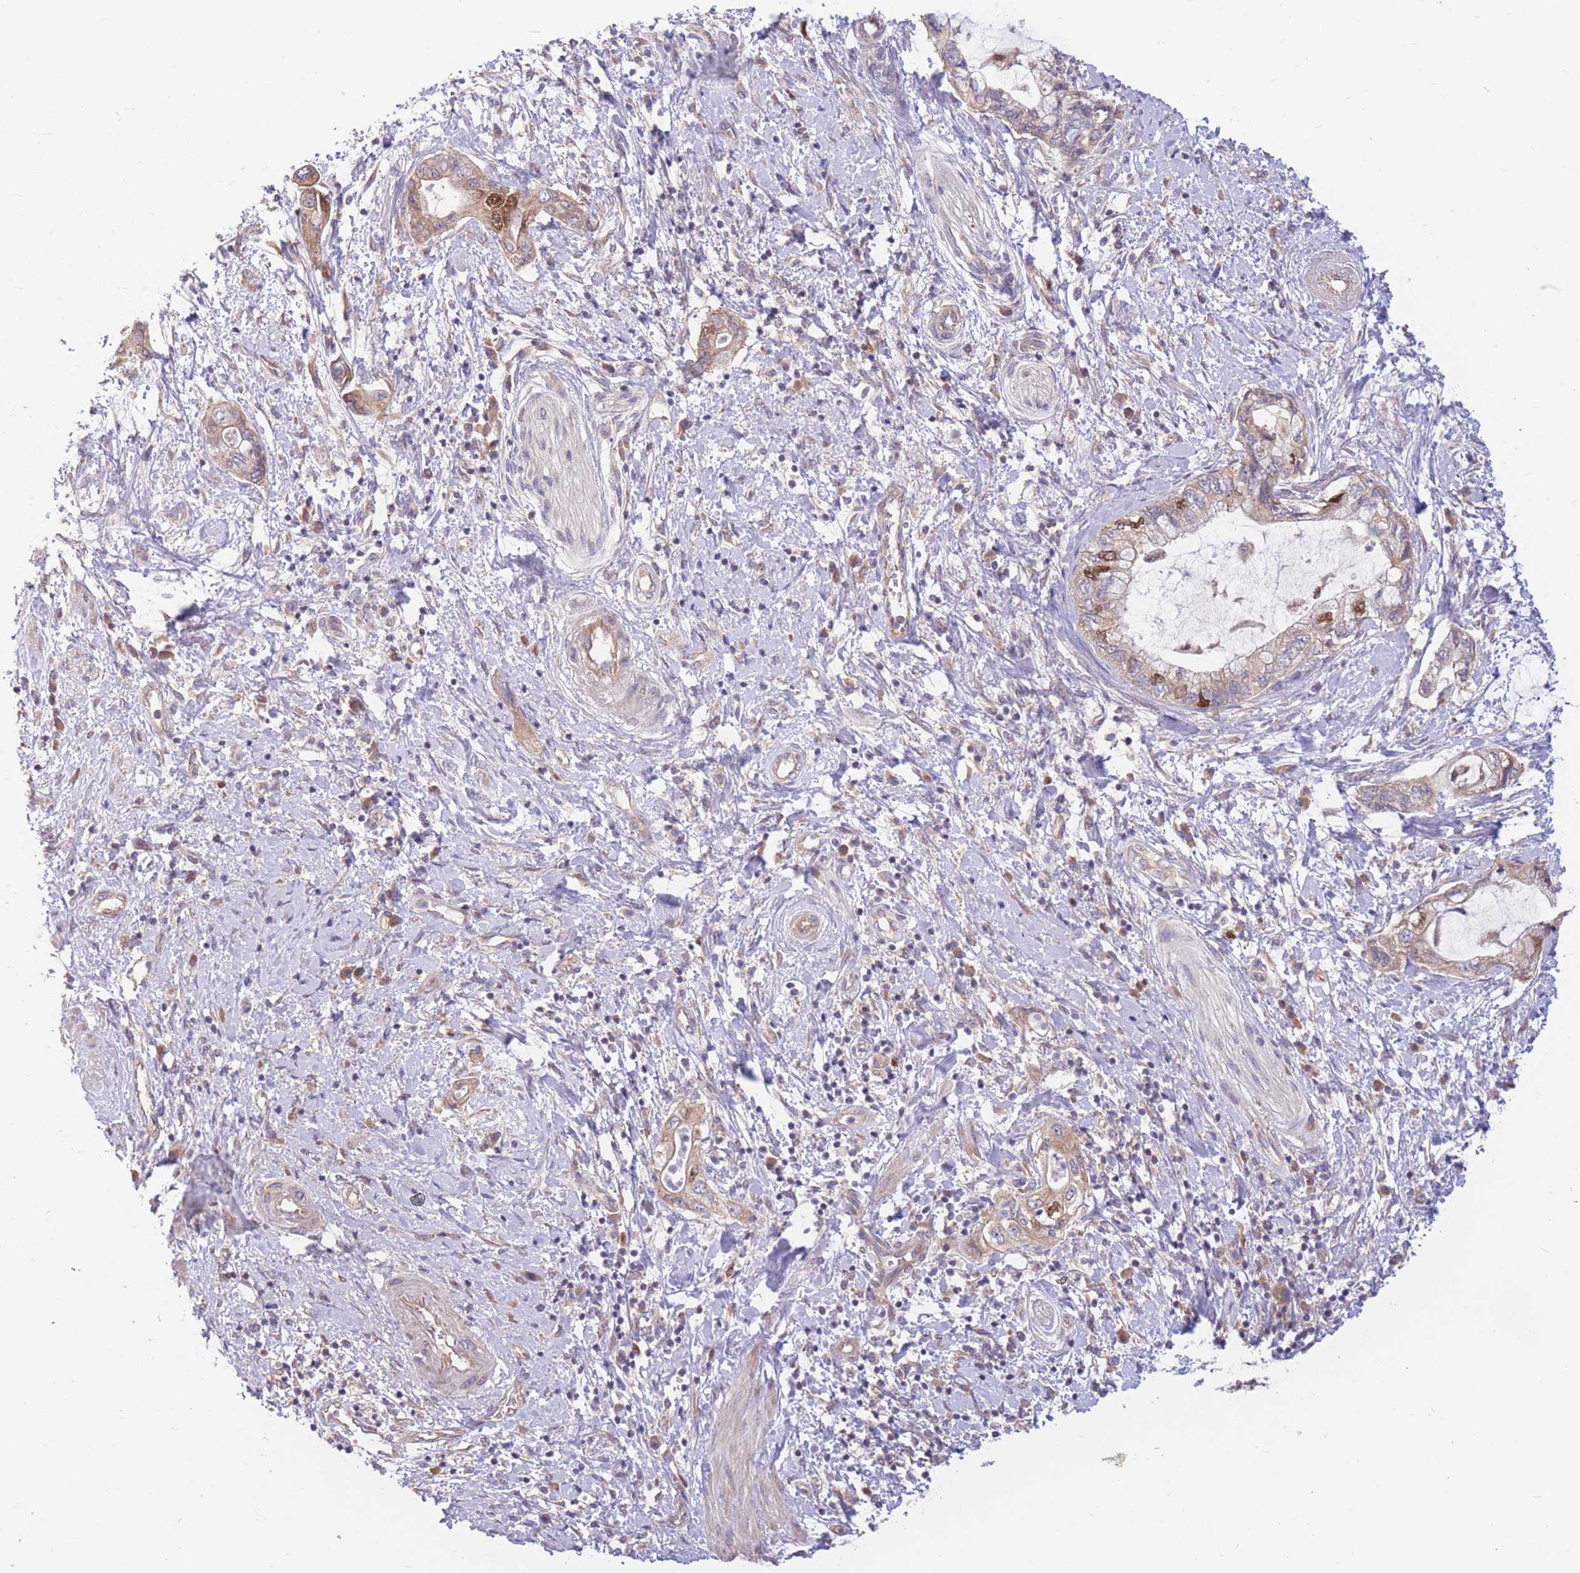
{"staining": {"intensity": "strong", "quantity": "<25%", "location": "cytoplasmic/membranous,nuclear"}, "tissue": "pancreatic cancer", "cell_type": "Tumor cells", "image_type": "cancer", "snomed": [{"axis": "morphology", "description": "Adenocarcinoma, NOS"}, {"axis": "topography", "description": "Pancreas"}], "caption": "The image displays staining of pancreatic cancer (adenocarcinoma), revealing strong cytoplasmic/membranous and nuclear protein staining (brown color) within tumor cells. The staining is performed using DAB brown chromogen to label protein expression. The nuclei are counter-stained blue using hematoxylin.", "gene": "GMNN", "patient": {"sex": "female", "age": 73}}